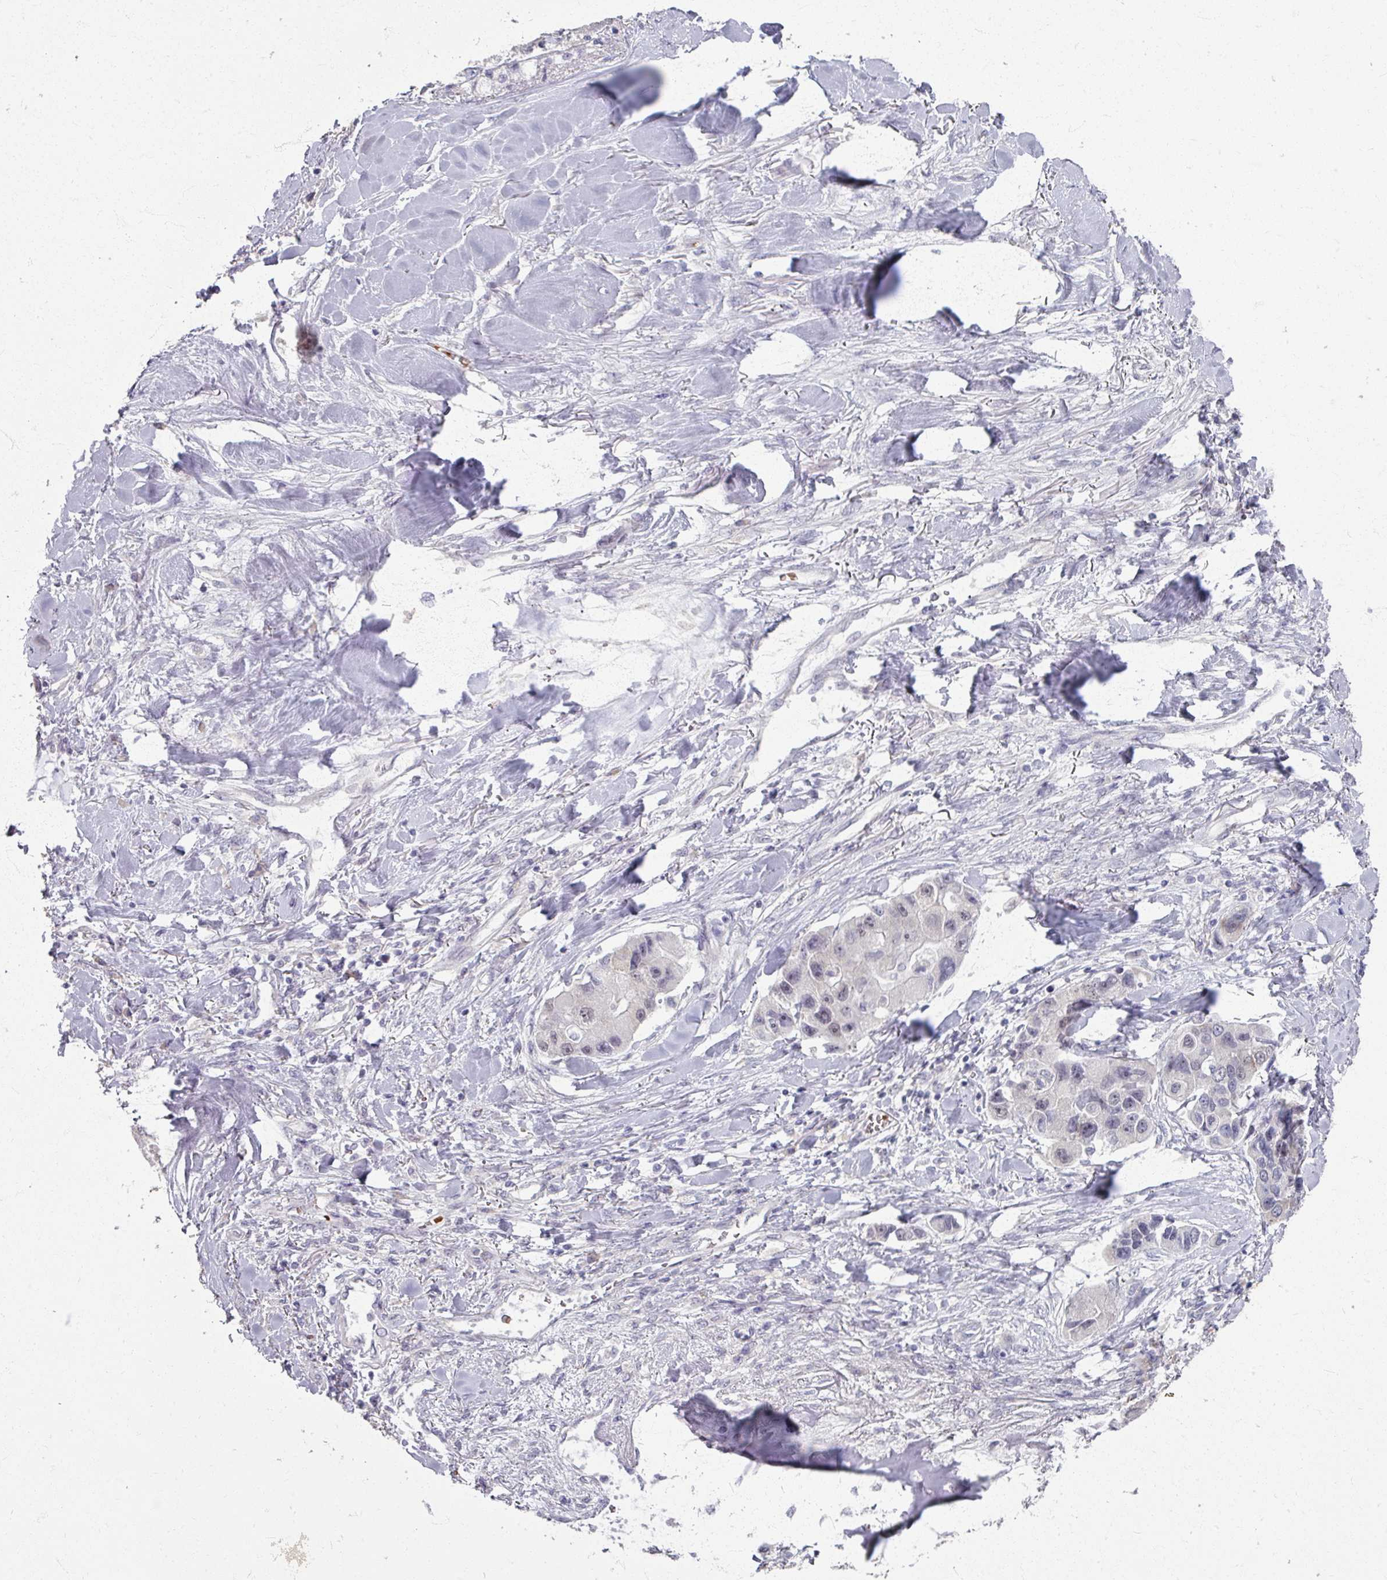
{"staining": {"intensity": "weak", "quantity": "25%-75%", "location": "nuclear"}, "tissue": "lung cancer", "cell_type": "Tumor cells", "image_type": "cancer", "snomed": [{"axis": "morphology", "description": "Adenocarcinoma, NOS"}, {"axis": "topography", "description": "Lung"}], "caption": "Immunohistochemistry (IHC) of human lung cancer exhibits low levels of weak nuclear expression in about 25%-75% of tumor cells.", "gene": "KMT5C", "patient": {"sex": "female", "age": 54}}